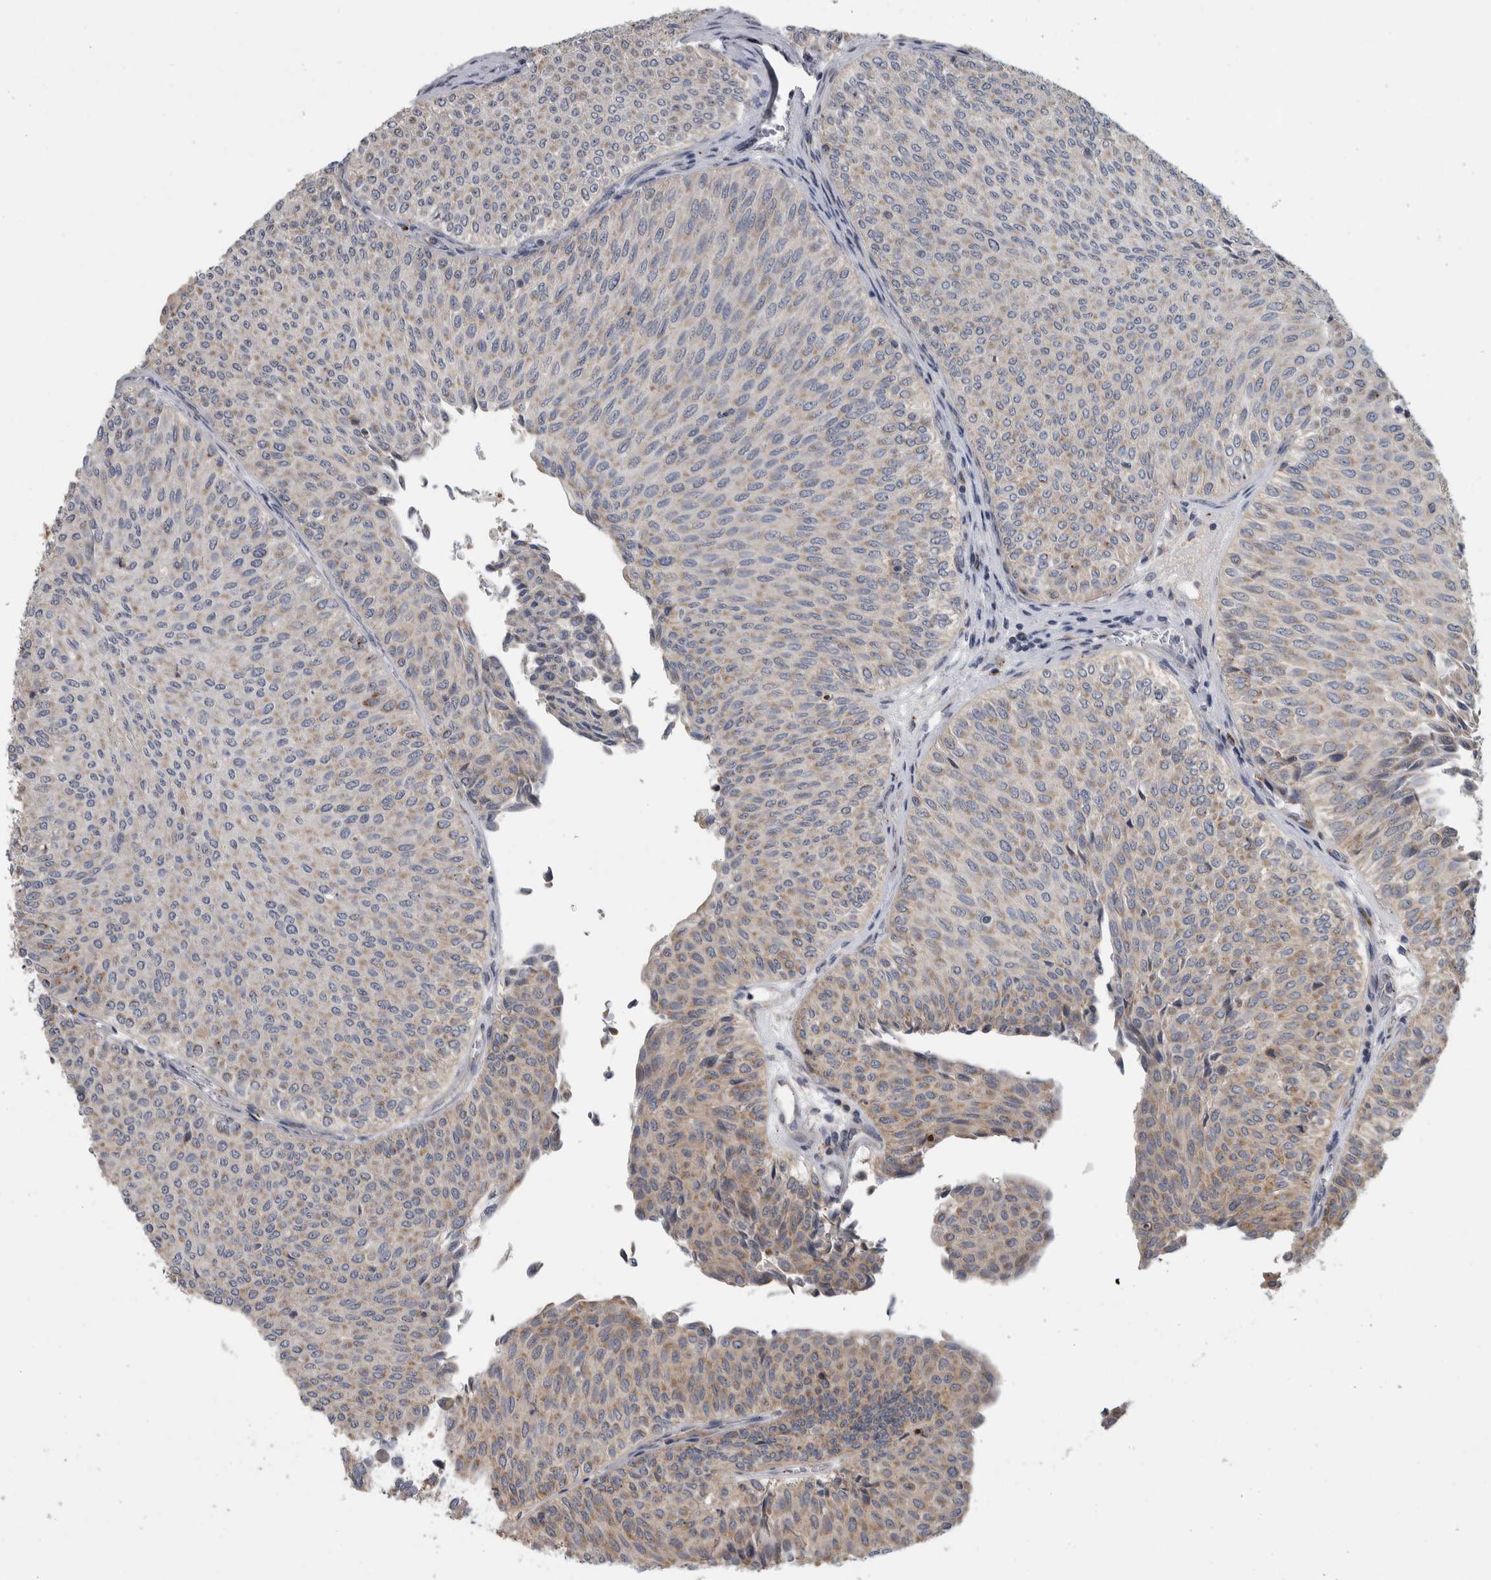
{"staining": {"intensity": "weak", "quantity": ">75%", "location": "cytoplasmic/membranous"}, "tissue": "urothelial cancer", "cell_type": "Tumor cells", "image_type": "cancer", "snomed": [{"axis": "morphology", "description": "Urothelial carcinoma, Low grade"}, {"axis": "topography", "description": "Urinary bladder"}], "caption": "Protein expression analysis of urothelial cancer reveals weak cytoplasmic/membranous staining in approximately >75% of tumor cells.", "gene": "FAM83G", "patient": {"sex": "male", "age": 78}}